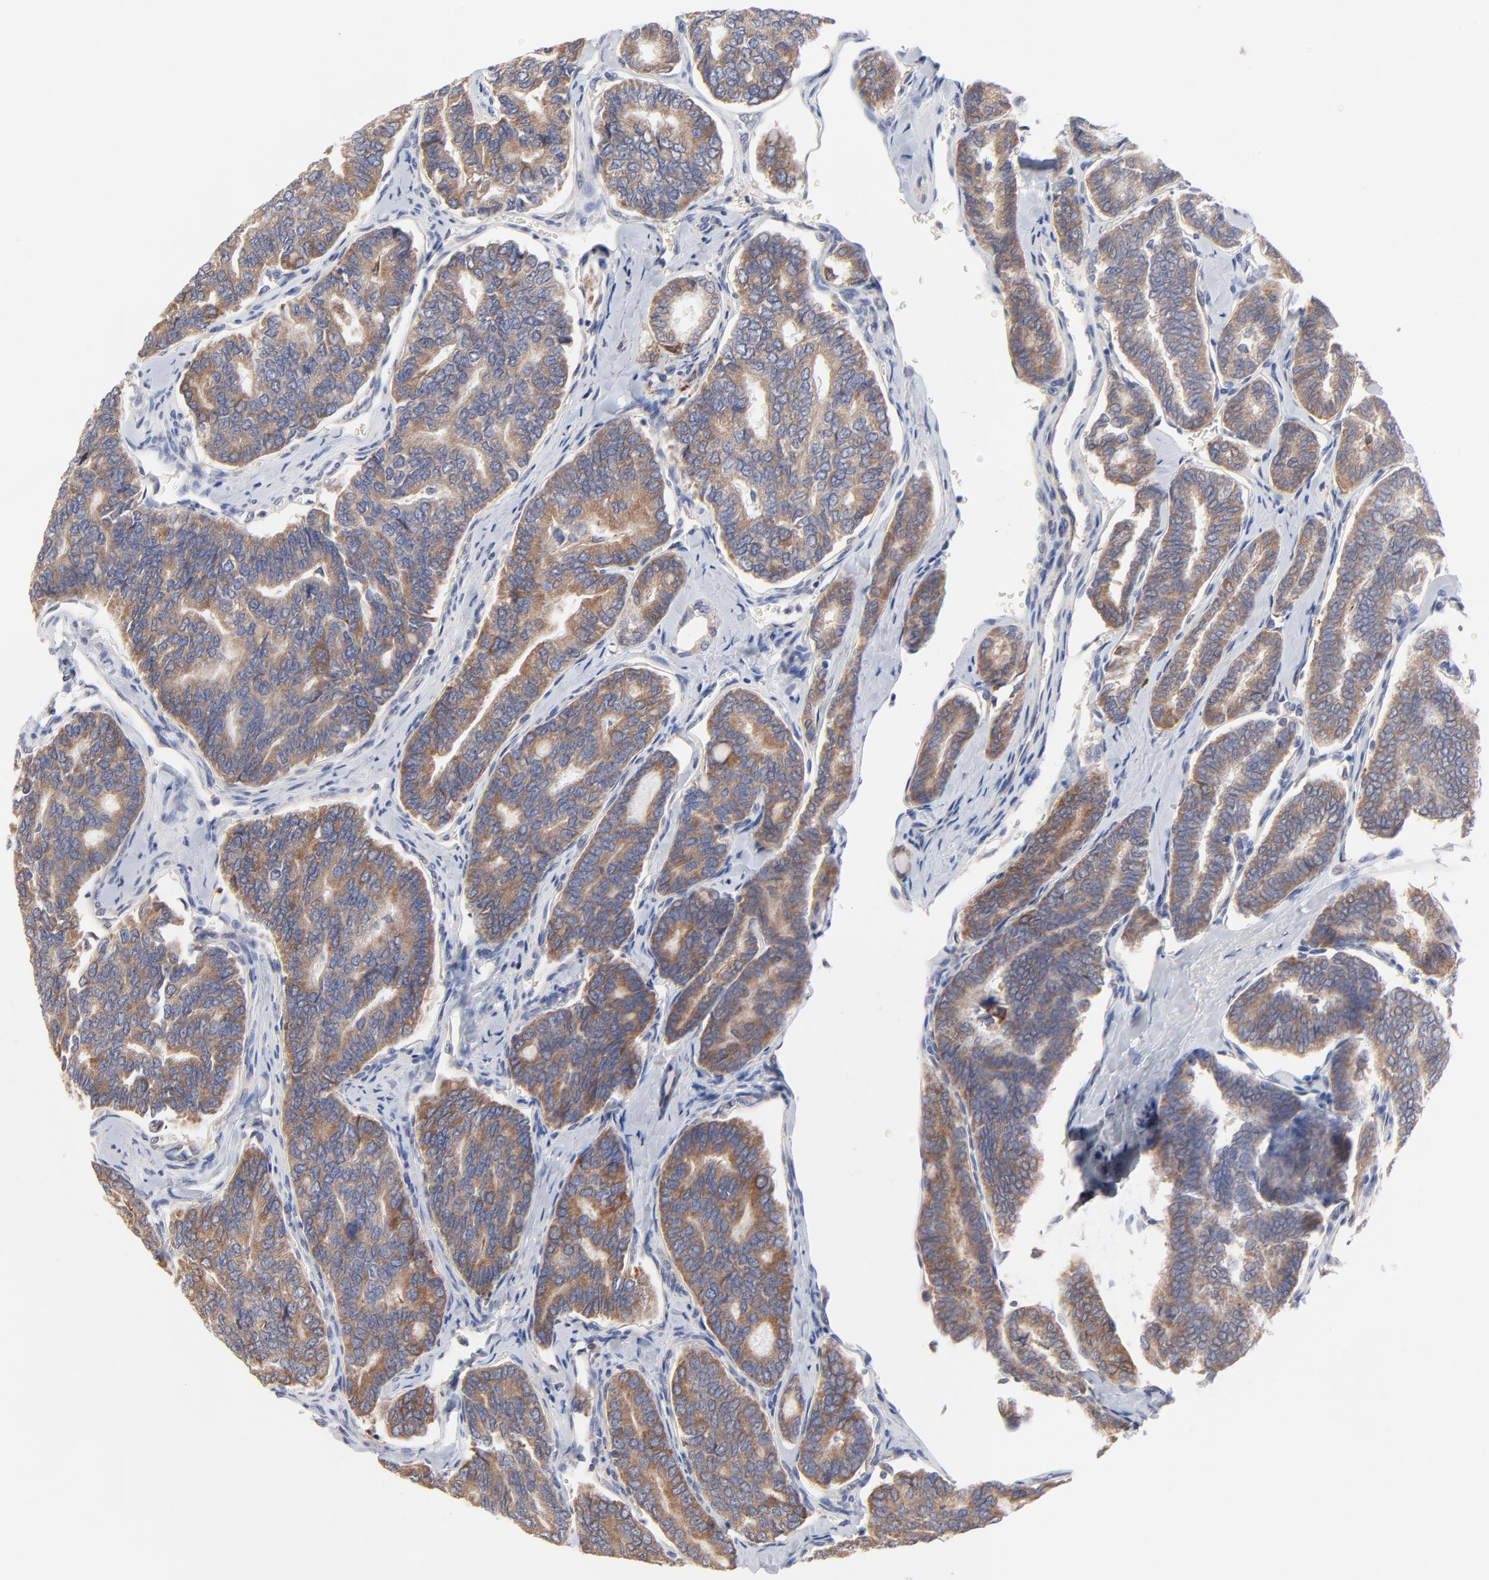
{"staining": {"intensity": "moderate", "quantity": ">75%", "location": "cytoplasmic/membranous"}, "tissue": "thyroid cancer", "cell_type": "Tumor cells", "image_type": "cancer", "snomed": [{"axis": "morphology", "description": "Papillary adenocarcinoma, NOS"}, {"axis": "topography", "description": "Thyroid gland"}], "caption": "Immunohistochemistry staining of thyroid cancer (papillary adenocarcinoma), which demonstrates medium levels of moderate cytoplasmic/membranous expression in approximately >75% of tumor cells indicating moderate cytoplasmic/membranous protein staining. The staining was performed using DAB (3,3'-diaminobenzidine) (brown) for protein detection and nuclei were counterstained in hematoxylin (blue).", "gene": "TRIM22", "patient": {"sex": "female", "age": 35}}